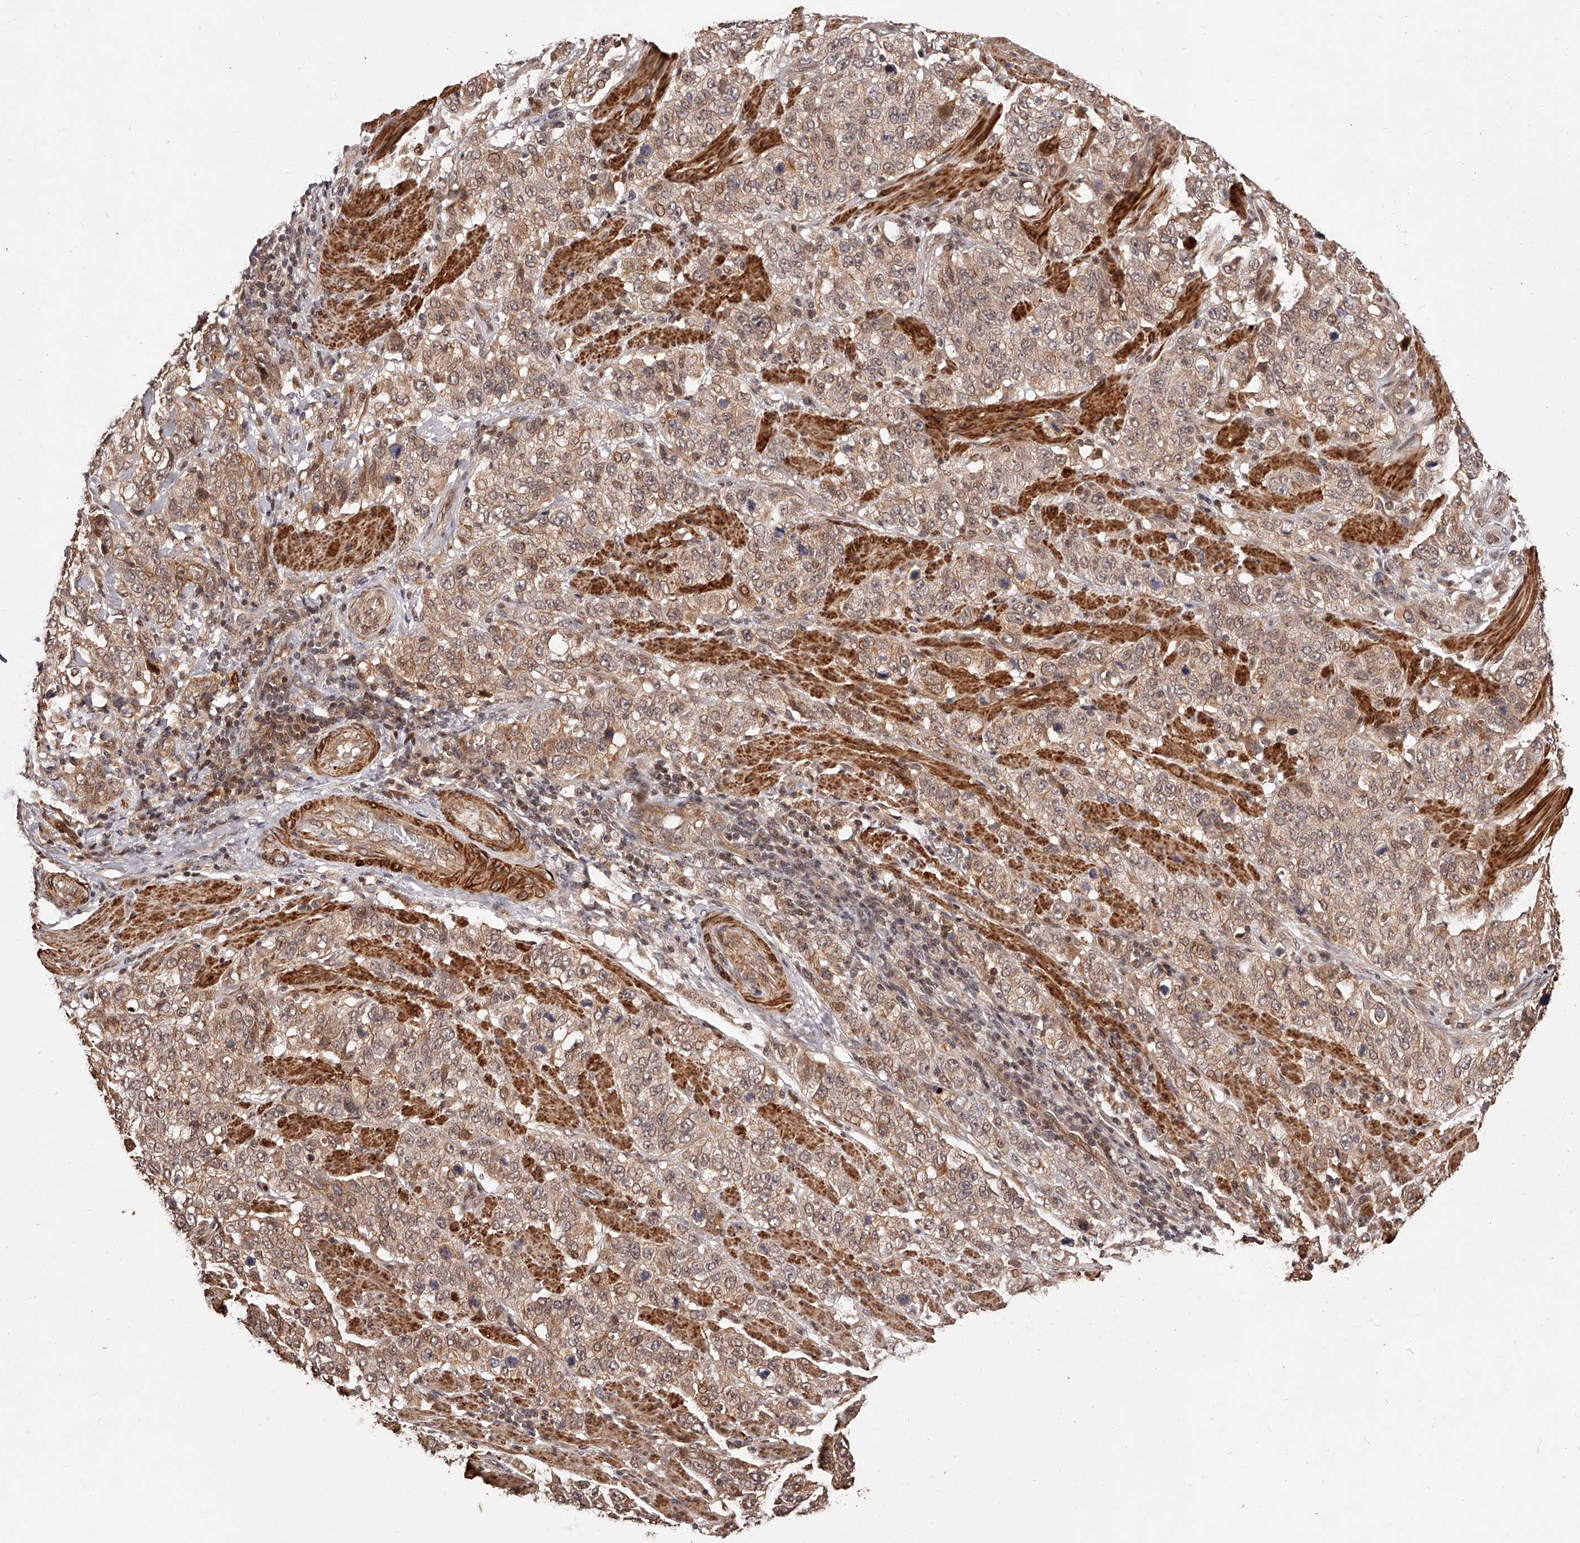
{"staining": {"intensity": "weak", "quantity": ">75%", "location": "cytoplasmic/membranous"}, "tissue": "stomach cancer", "cell_type": "Tumor cells", "image_type": "cancer", "snomed": [{"axis": "morphology", "description": "Adenocarcinoma, NOS"}, {"axis": "topography", "description": "Stomach"}], "caption": "DAB (3,3'-diaminobenzidine) immunohistochemical staining of stomach cancer demonstrates weak cytoplasmic/membranous protein expression in about >75% of tumor cells.", "gene": "CUL7", "patient": {"sex": "male", "age": 48}}